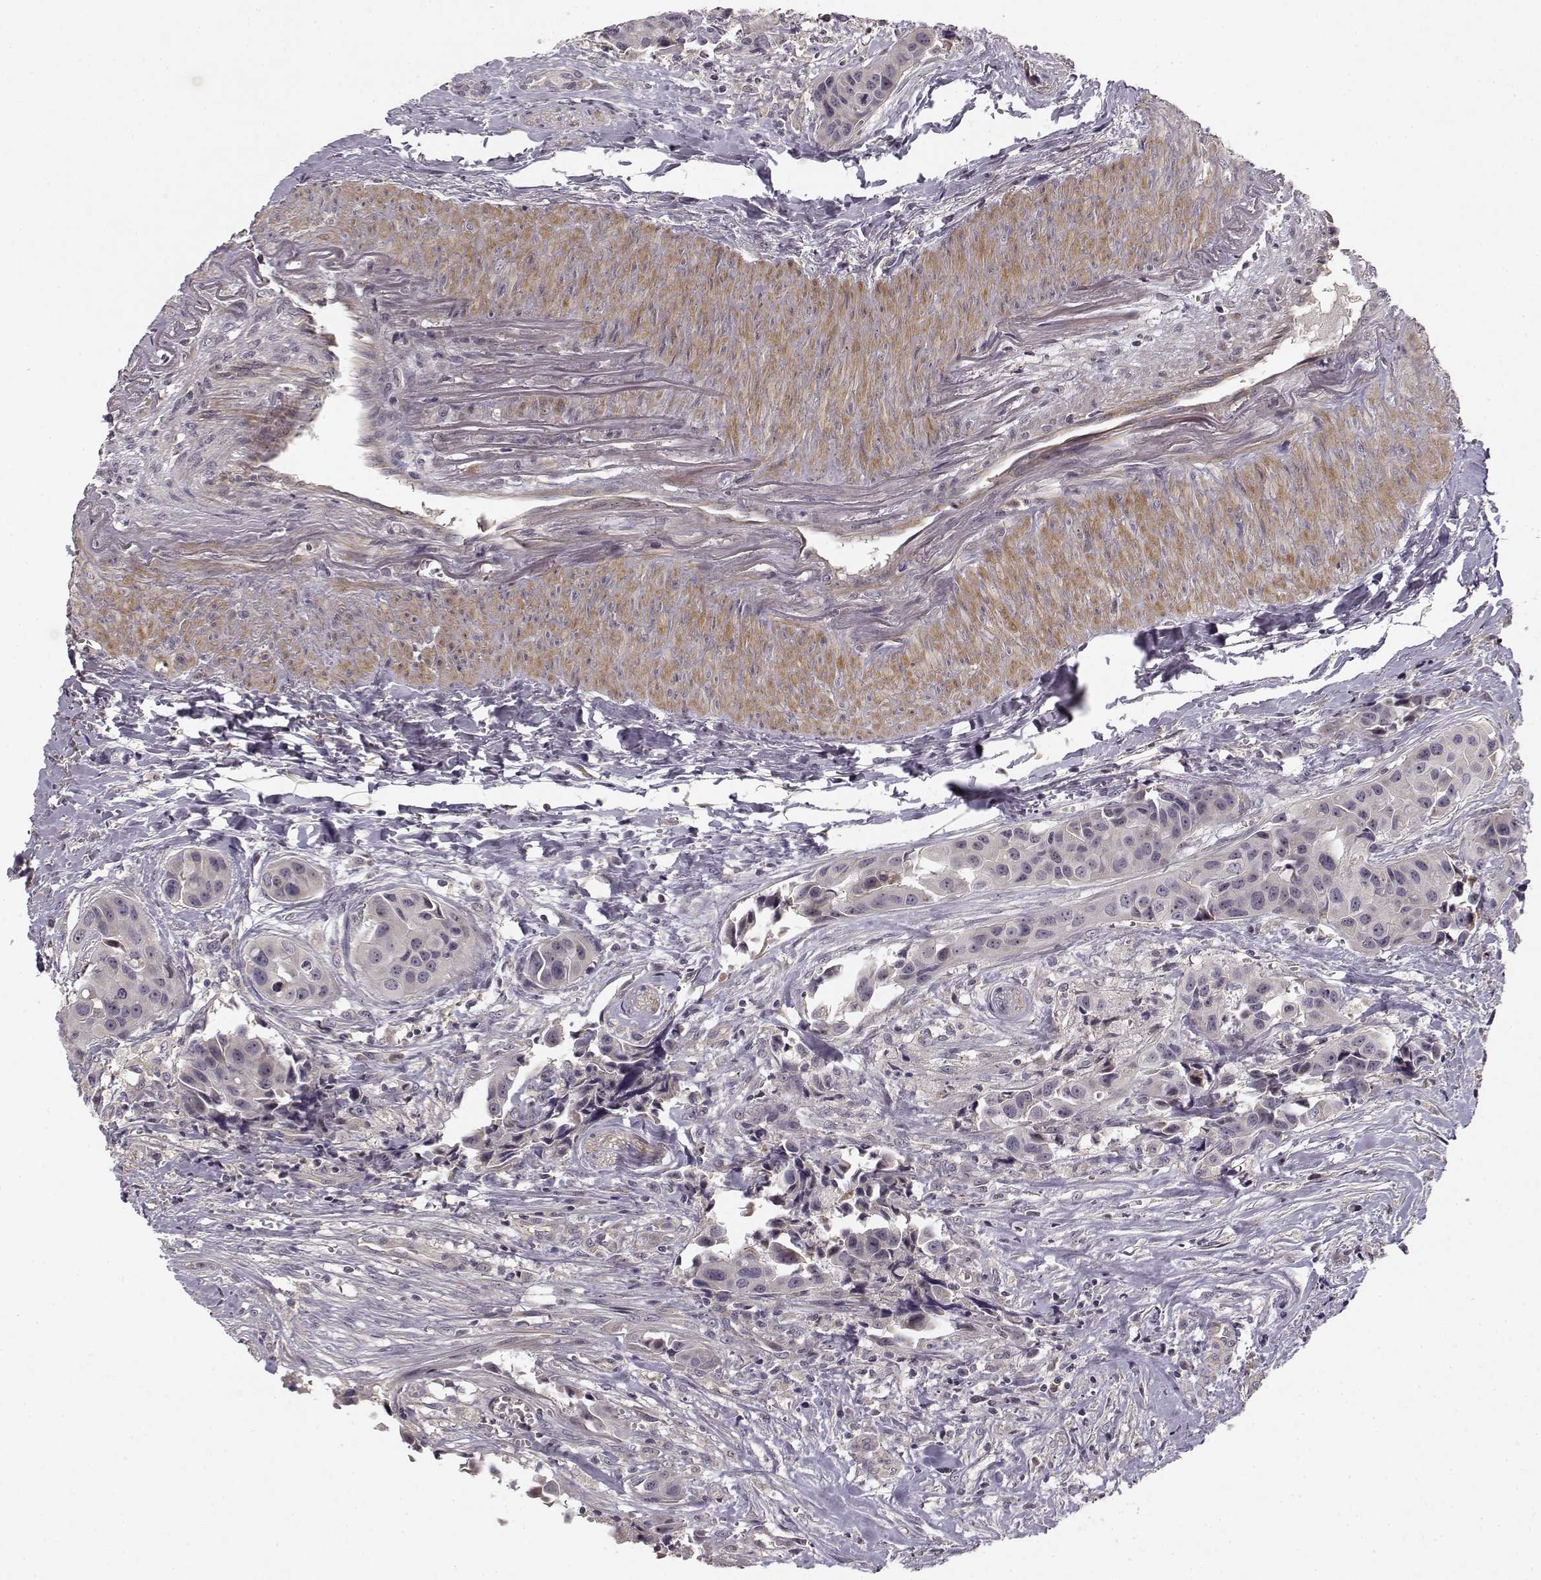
{"staining": {"intensity": "negative", "quantity": "none", "location": "none"}, "tissue": "head and neck cancer", "cell_type": "Tumor cells", "image_type": "cancer", "snomed": [{"axis": "morphology", "description": "Adenocarcinoma, NOS"}, {"axis": "topography", "description": "Head-Neck"}], "caption": "Immunohistochemical staining of head and neck cancer shows no significant staining in tumor cells.", "gene": "MED12L", "patient": {"sex": "male", "age": 76}}